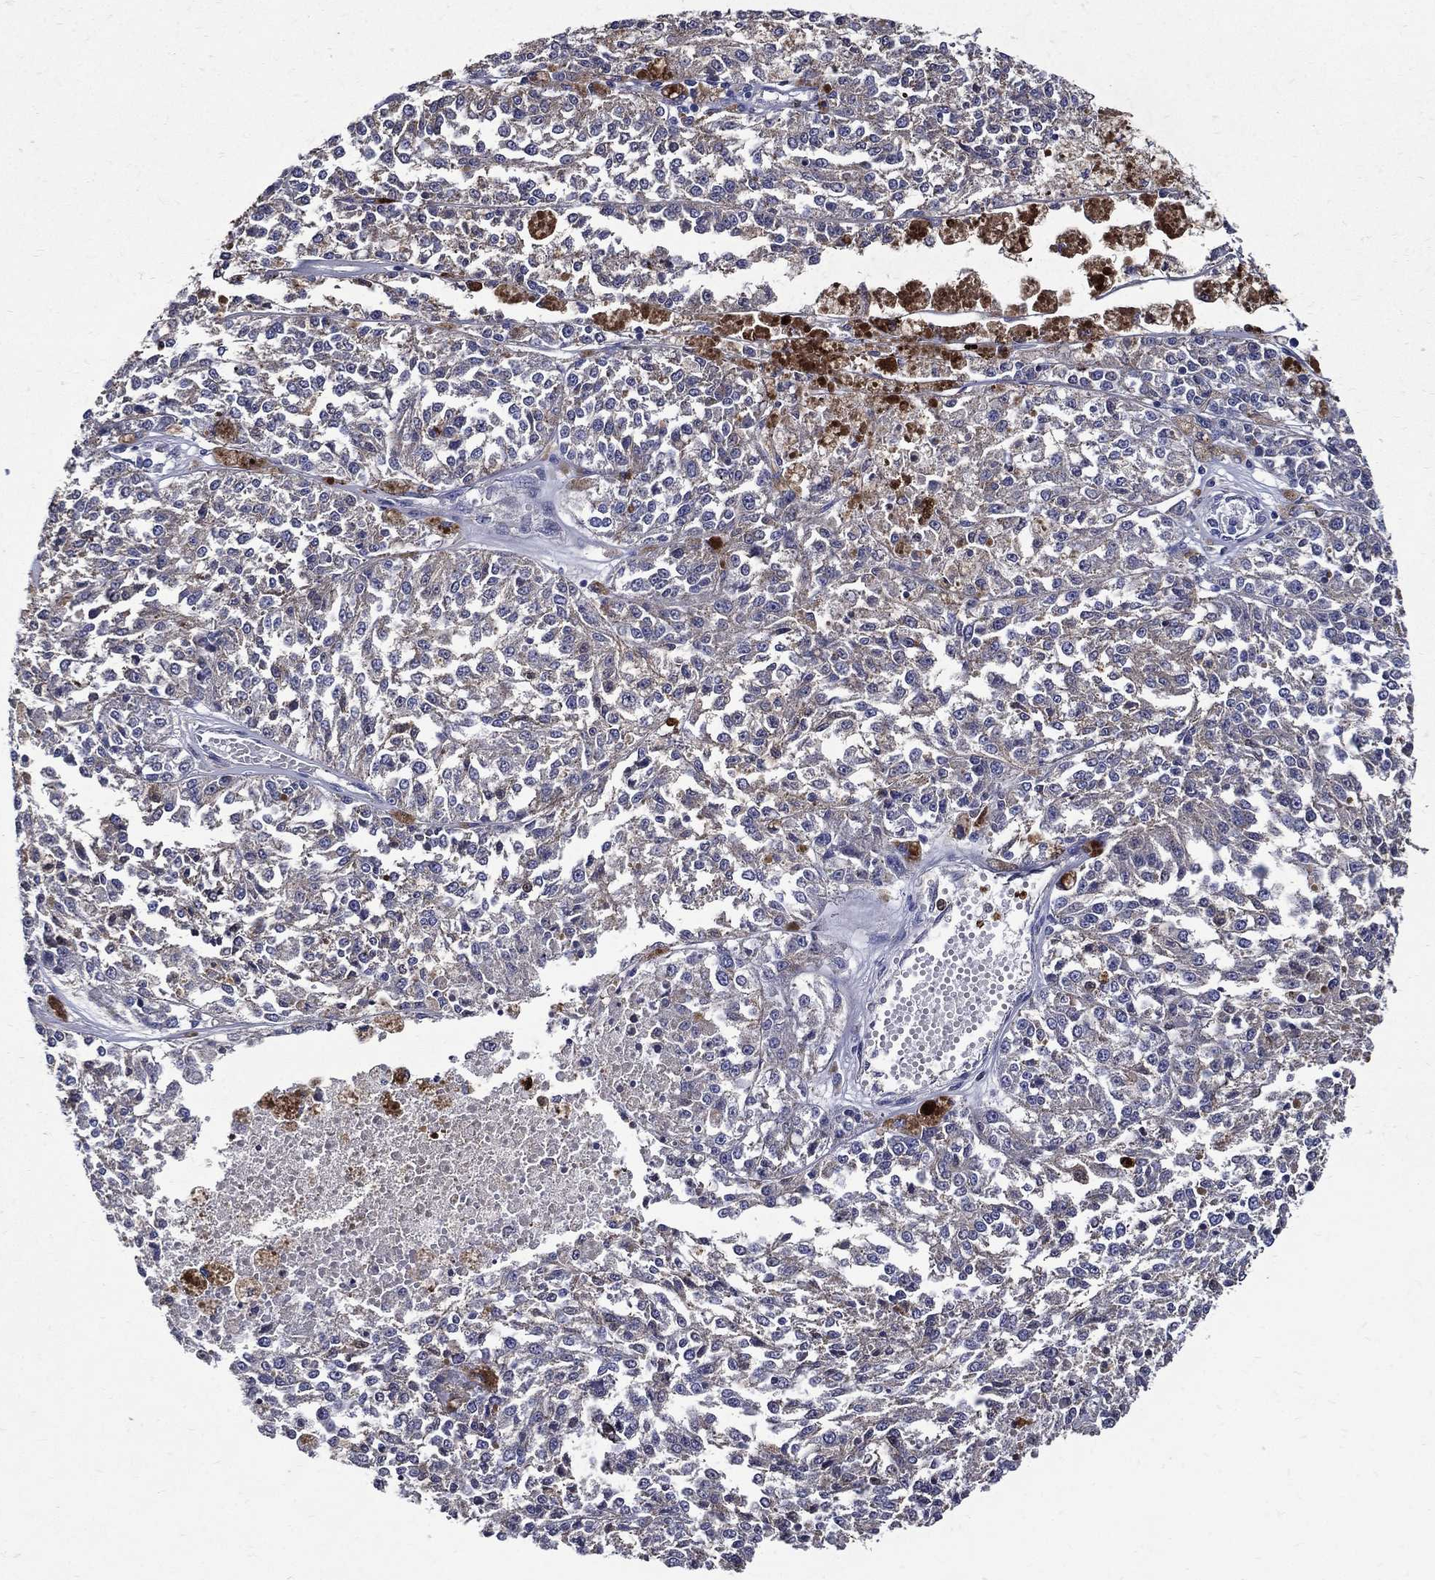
{"staining": {"intensity": "negative", "quantity": "none", "location": "none"}, "tissue": "melanoma", "cell_type": "Tumor cells", "image_type": "cancer", "snomed": [{"axis": "morphology", "description": "Malignant melanoma, Metastatic site"}, {"axis": "topography", "description": "Lymph node"}], "caption": "A high-resolution image shows immunohistochemistry (IHC) staining of malignant melanoma (metastatic site), which exhibits no significant positivity in tumor cells.", "gene": "GPR171", "patient": {"sex": "female", "age": 64}}